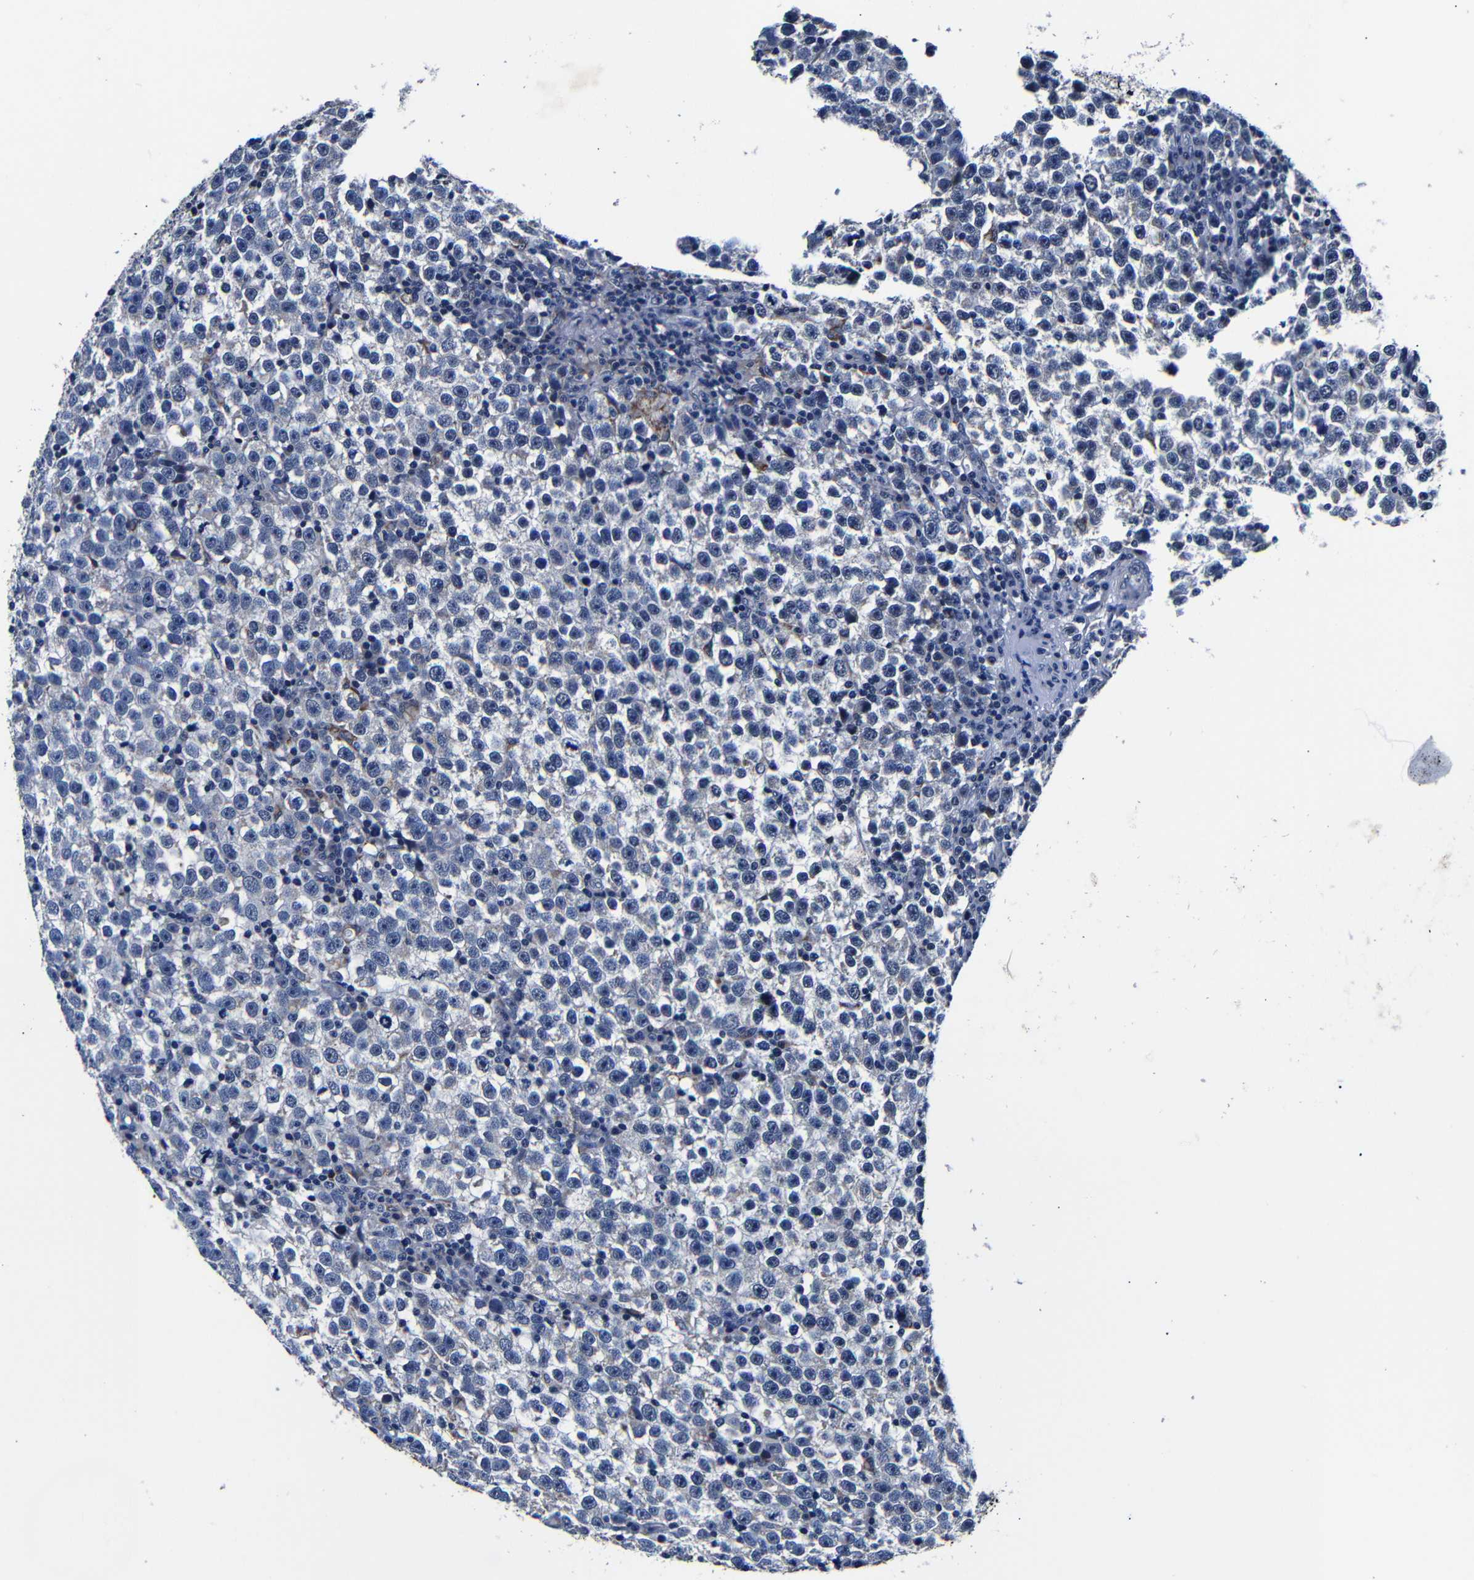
{"staining": {"intensity": "negative", "quantity": "none", "location": "none"}, "tissue": "testis cancer", "cell_type": "Tumor cells", "image_type": "cancer", "snomed": [{"axis": "morphology", "description": "Seminoma, NOS"}, {"axis": "topography", "description": "Testis"}], "caption": "Testis cancer (seminoma) was stained to show a protein in brown. There is no significant positivity in tumor cells.", "gene": "DEPP1", "patient": {"sex": "male", "age": 43}}